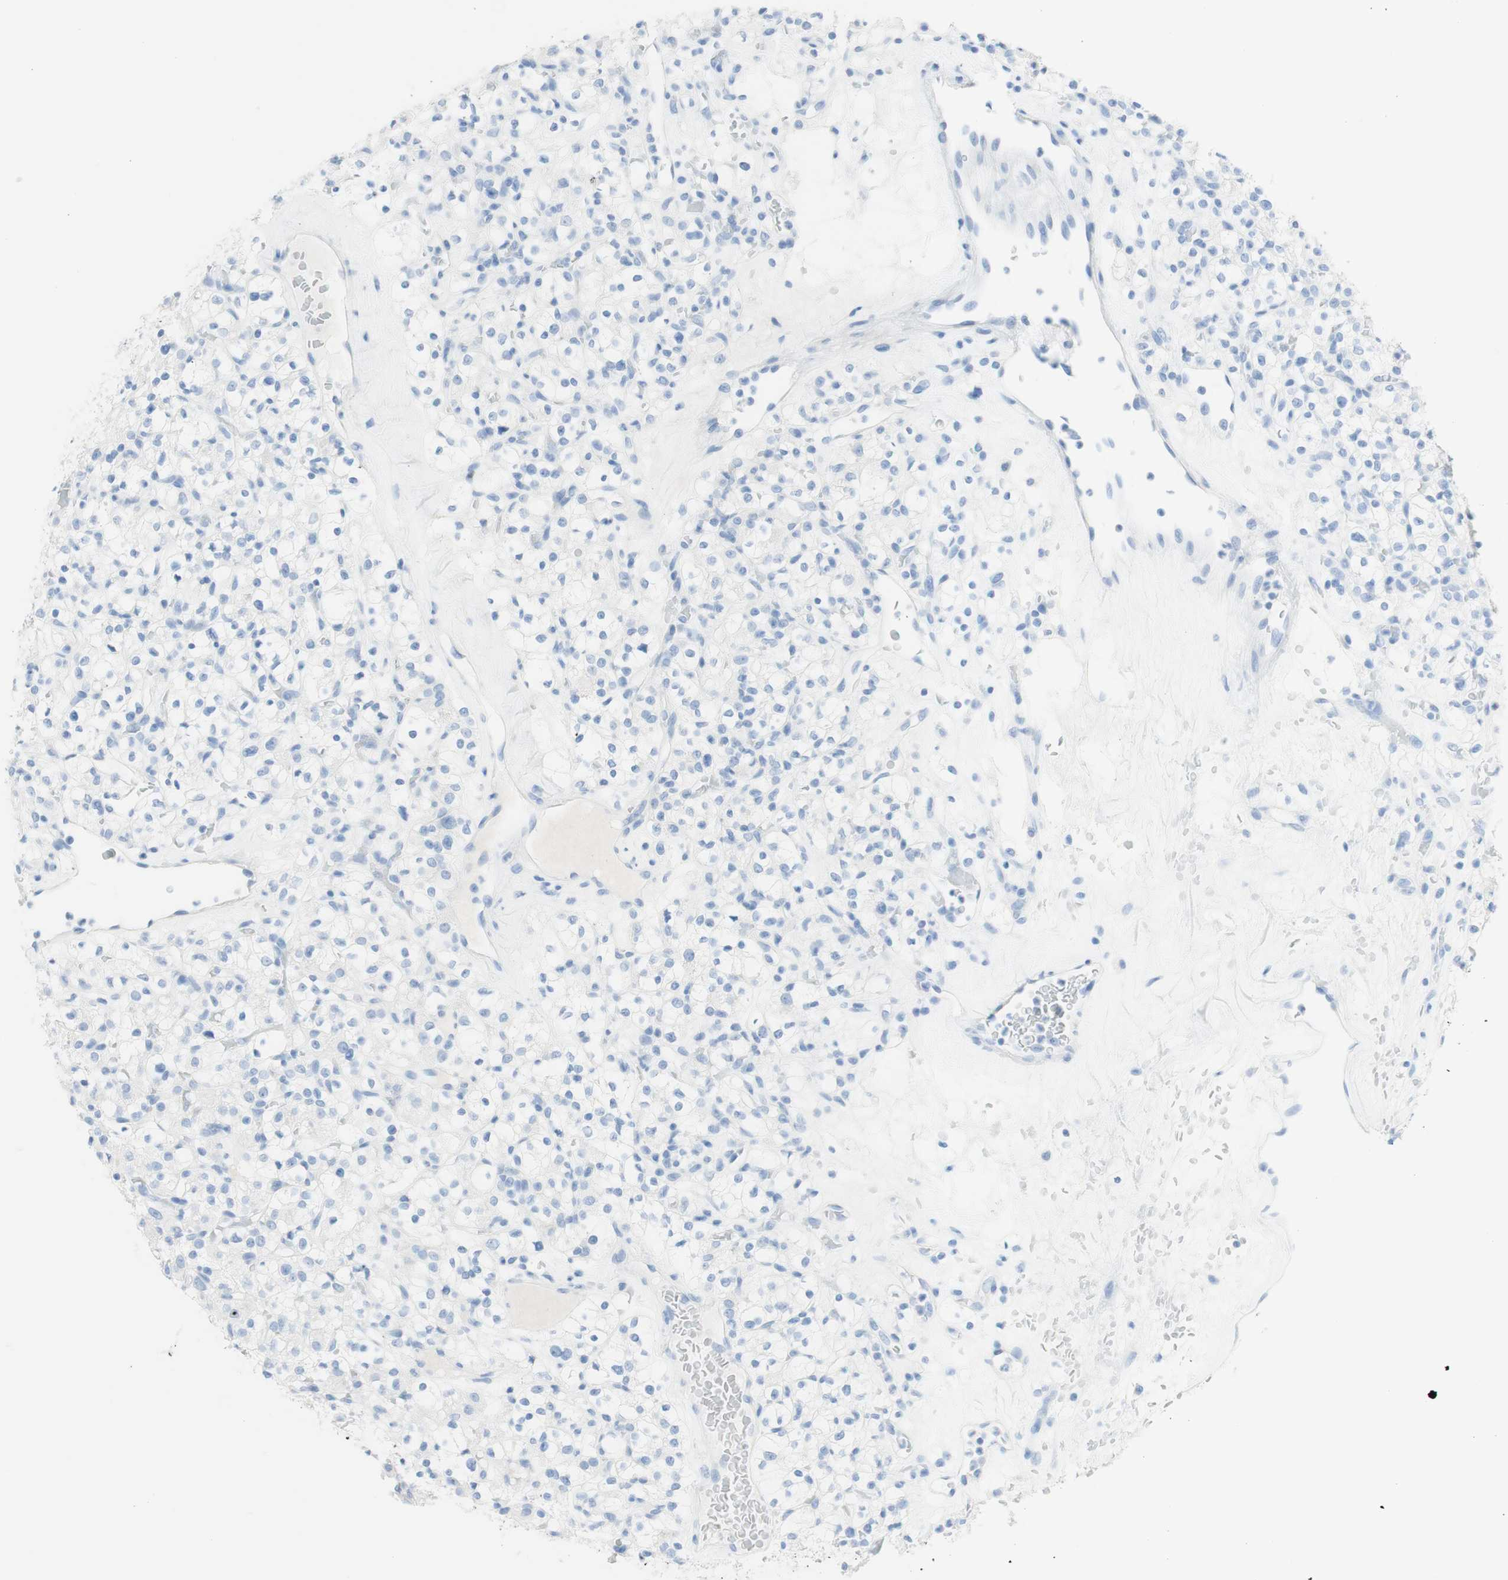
{"staining": {"intensity": "negative", "quantity": "none", "location": "none"}, "tissue": "renal cancer", "cell_type": "Tumor cells", "image_type": "cancer", "snomed": [{"axis": "morphology", "description": "Normal tissue, NOS"}, {"axis": "morphology", "description": "Adenocarcinoma, NOS"}, {"axis": "topography", "description": "Kidney"}], "caption": "This is an immunohistochemistry (IHC) histopathology image of human renal cancer (adenocarcinoma). There is no positivity in tumor cells.", "gene": "TPO", "patient": {"sex": "female", "age": 72}}